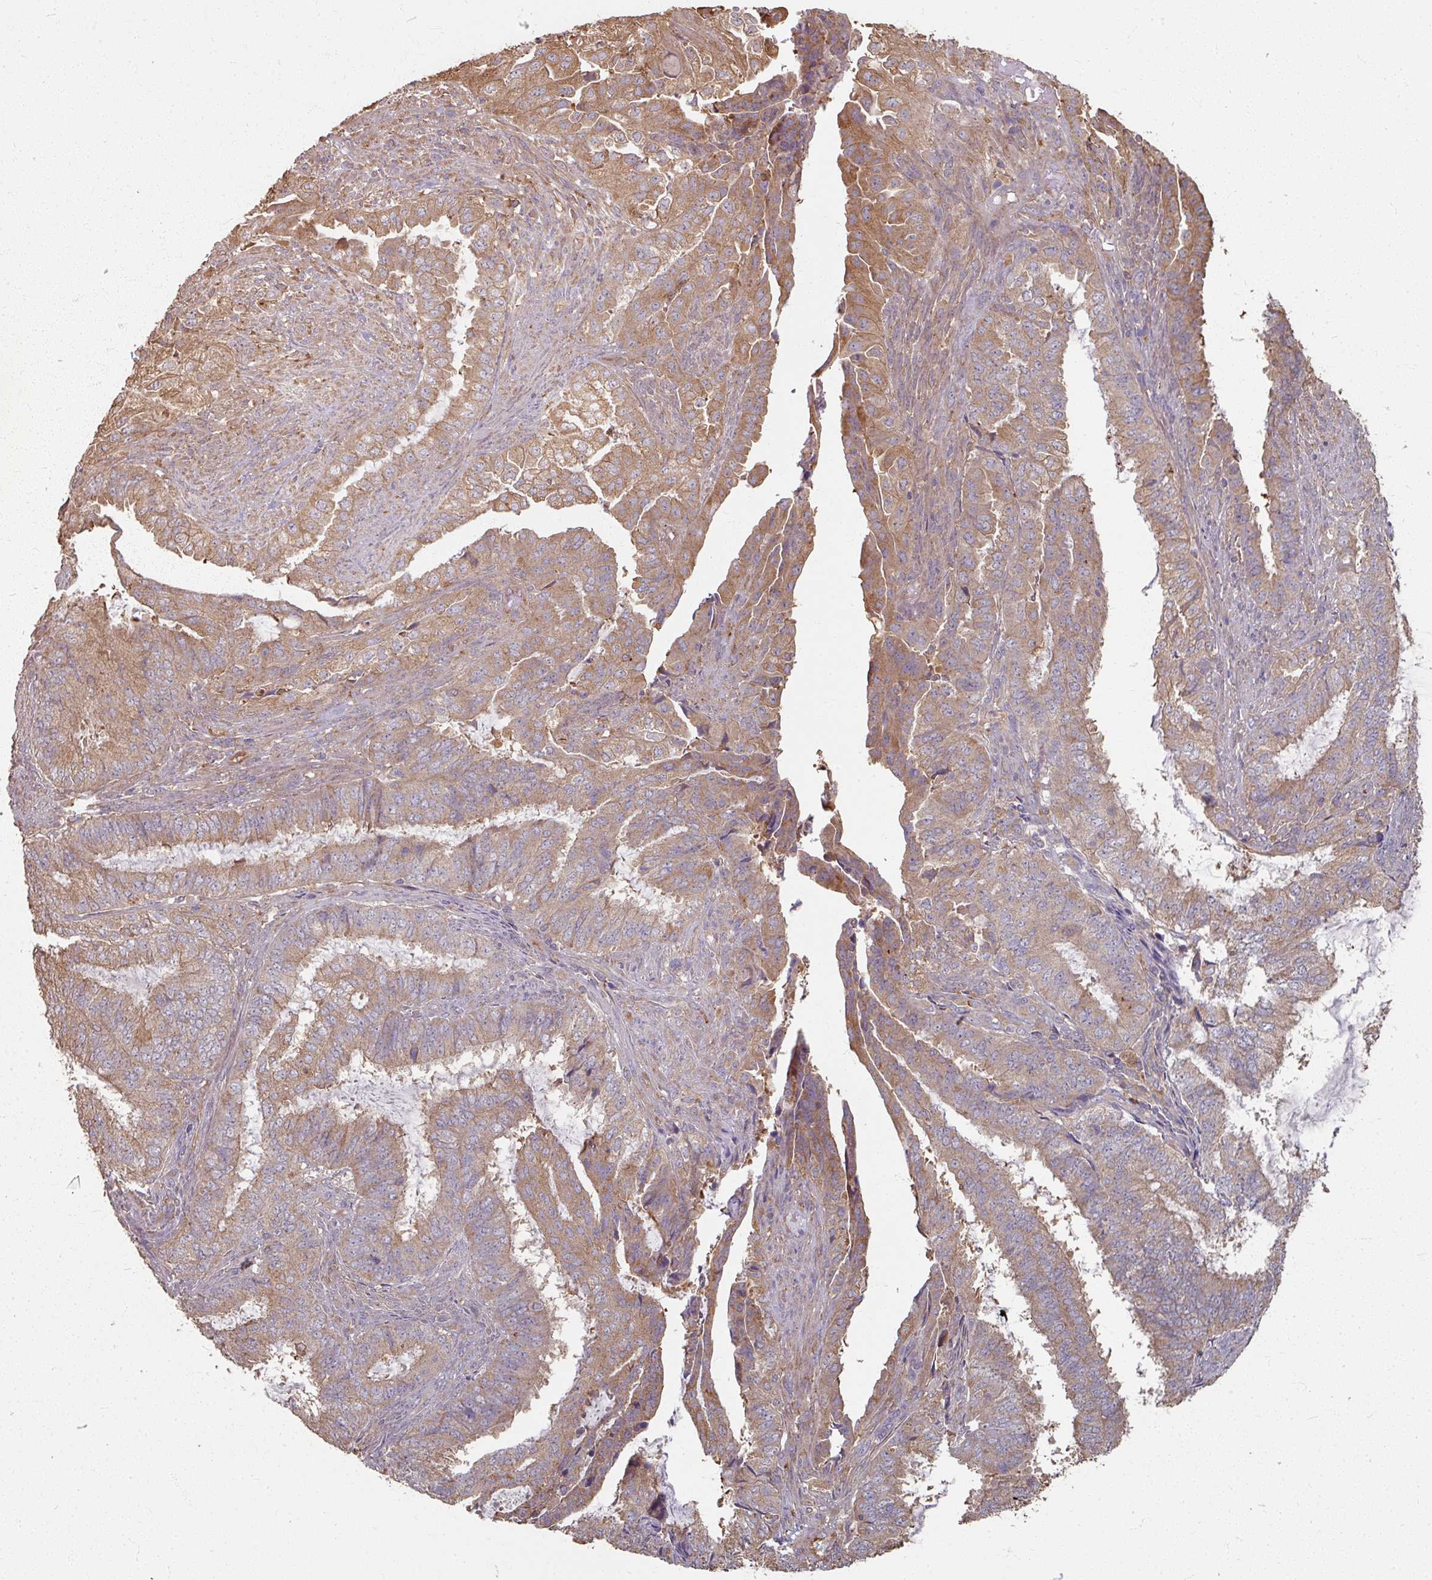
{"staining": {"intensity": "moderate", "quantity": "25%-75%", "location": "cytoplasmic/membranous"}, "tissue": "endometrial cancer", "cell_type": "Tumor cells", "image_type": "cancer", "snomed": [{"axis": "morphology", "description": "Adenocarcinoma, NOS"}, {"axis": "topography", "description": "Endometrium"}], "caption": "Moderate cytoplasmic/membranous positivity for a protein is present in approximately 25%-75% of tumor cells of endometrial adenocarcinoma using IHC.", "gene": "CCDC68", "patient": {"sex": "female", "age": 51}}